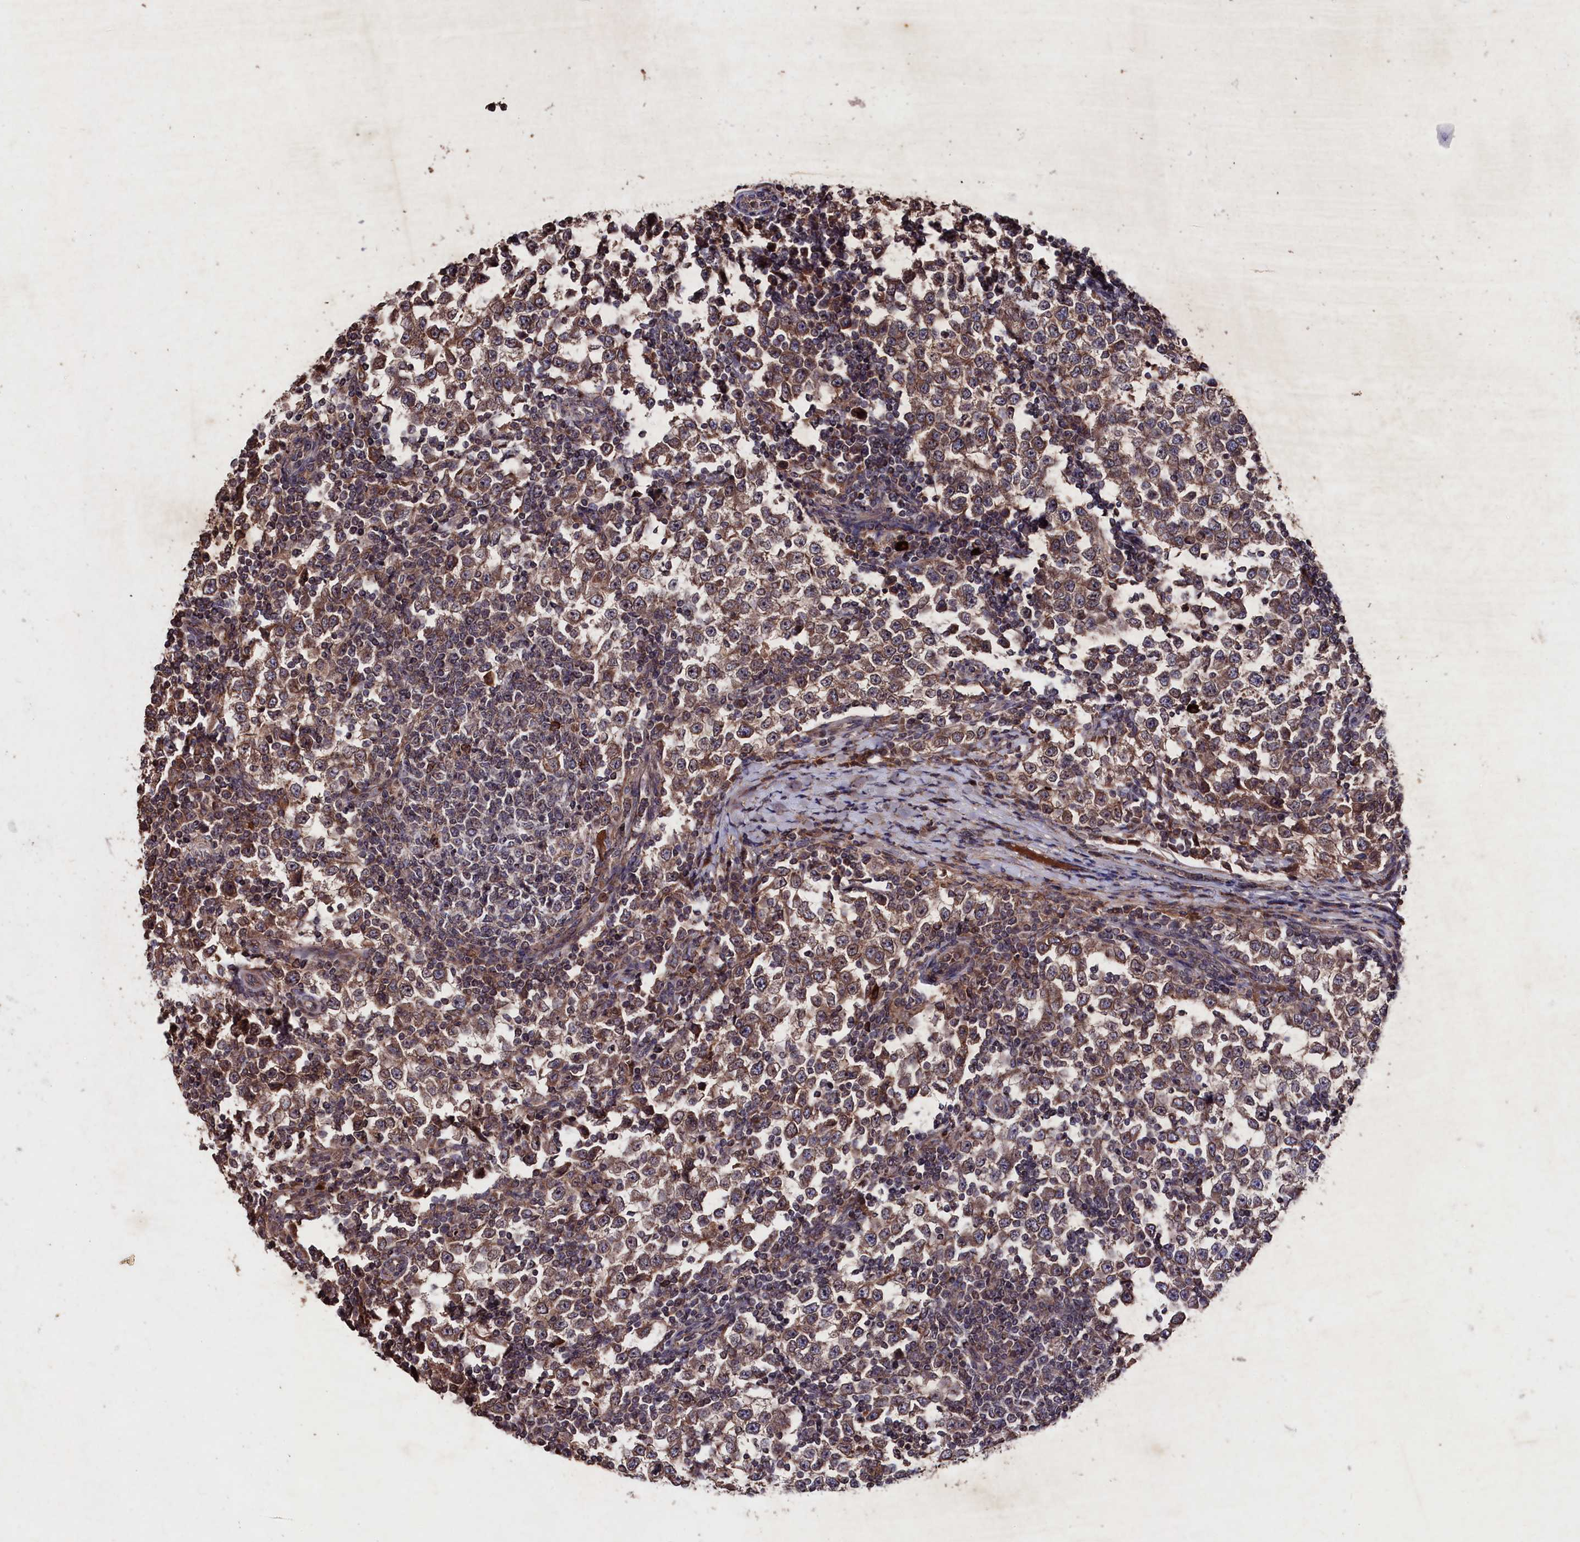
{"staining": {"intensity": "moderate", "quantity": ">75%", "location": "cytoplasmic/membranous"}, "tissue": "testis cancer", "cell_type": "Tumor cells", "image_type": "cancer", "snomed": [{"axis": "morphology", "description": "Seminoma, NOS"}, {"axis": "topography", "description": "Testis"}], "caption": "The histopathology image shows staining of testis cancer, revealing moderate cytoplasmic/membranous protein staining (brown color) within tumor cells.", "gene": "MYO1H", "patient": {"sex": "male", "age": 65}}